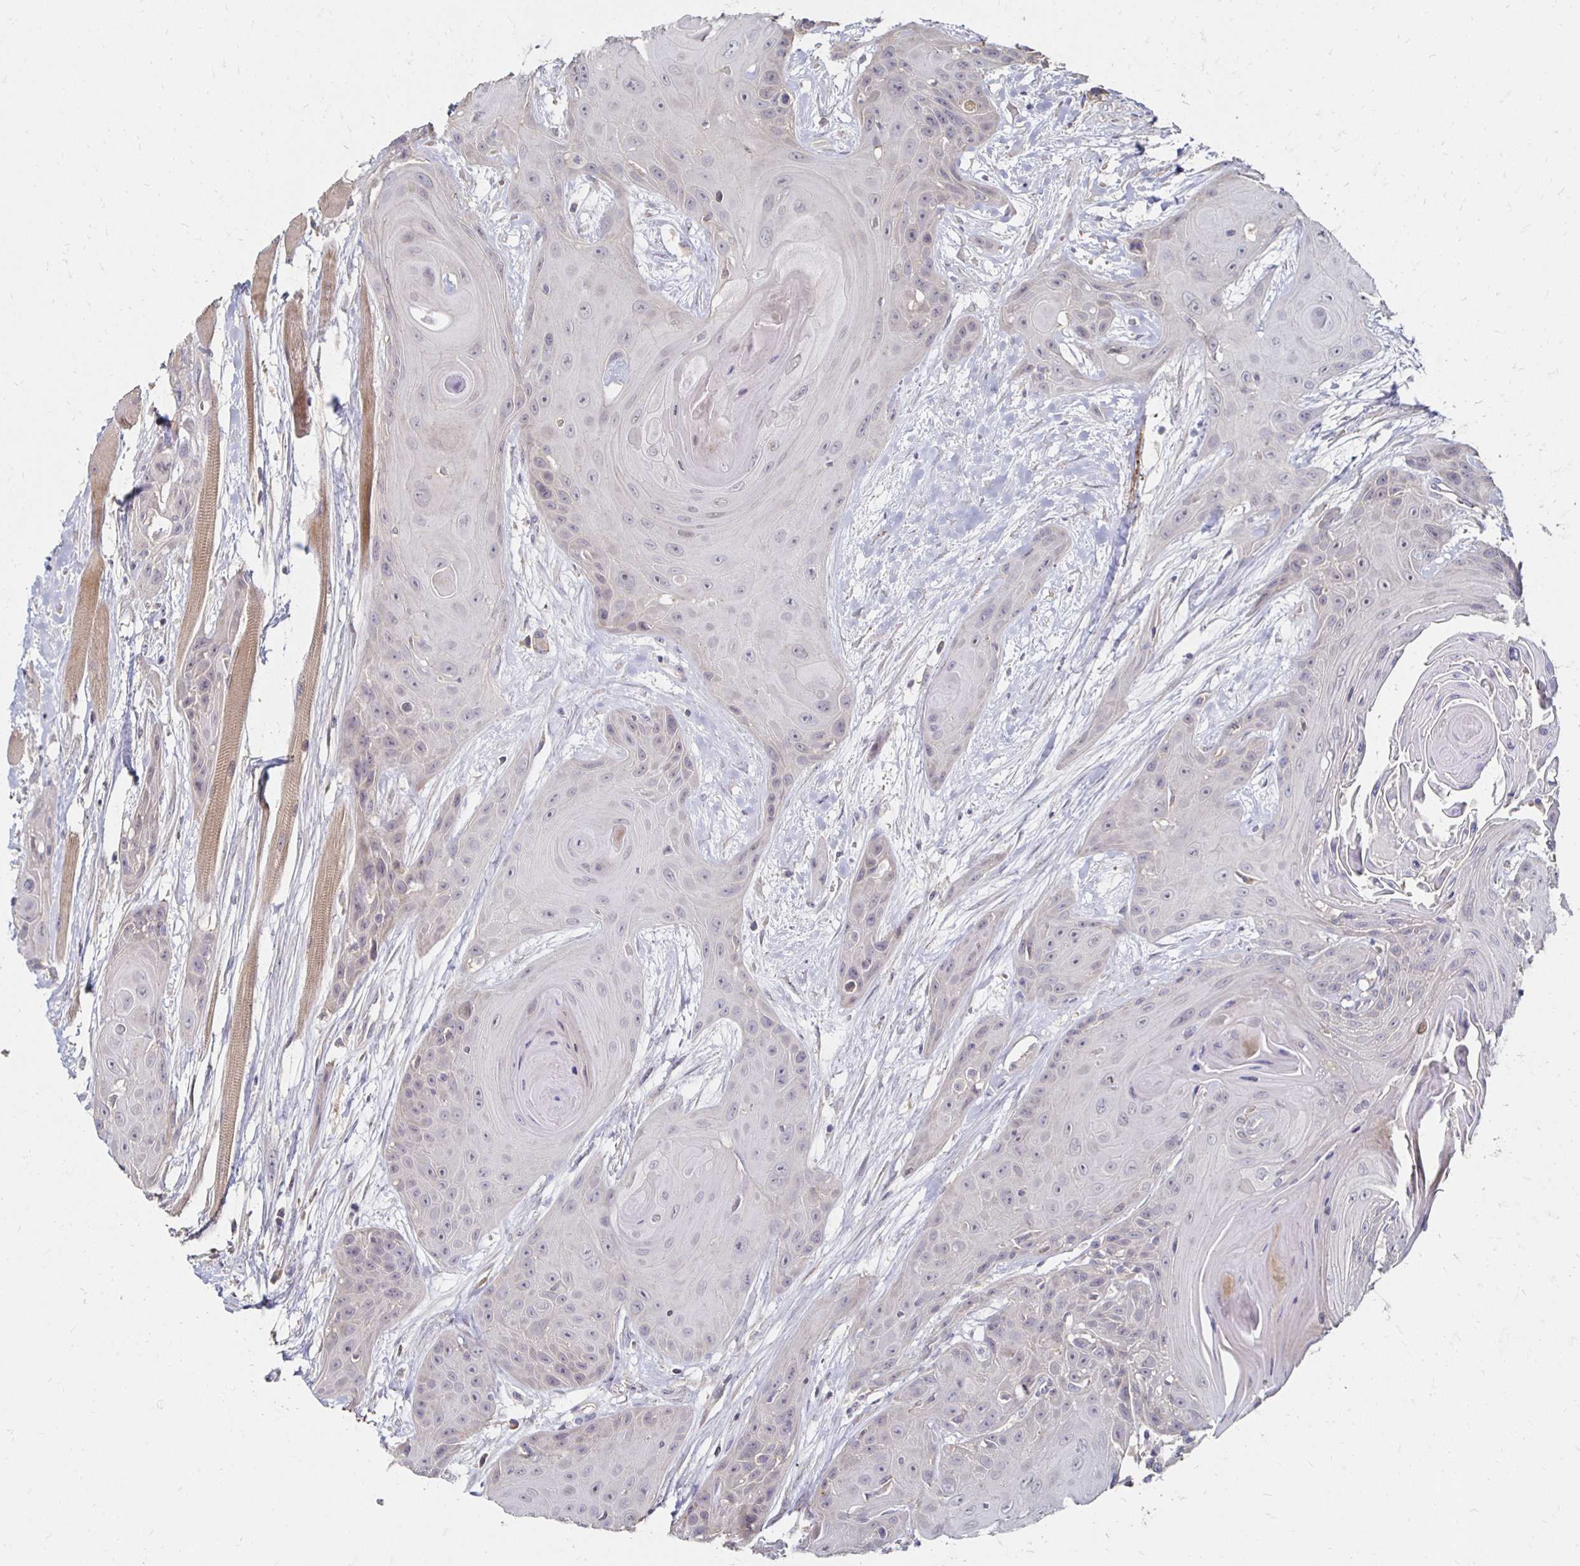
{"staining": {"intensity": "negative", "quantity": "none", "location": "none"}, "tissue": "head and neck cancer", "cell_type": "Tumor cells", "image_type": "cancer", "snomed": [{"axis": "morphology", "description": "Squamous cell carcinoma, NOS"}, {"axis": "topography", "description": "Head-Neck"}], "caption": "Immunohistochemical staining of head and neck cancer (squamous cell carcinoma) shows no significant expression in tumor cells.", "gene": "ZNF727", "patient": {"sex": "female", "age": 73}}